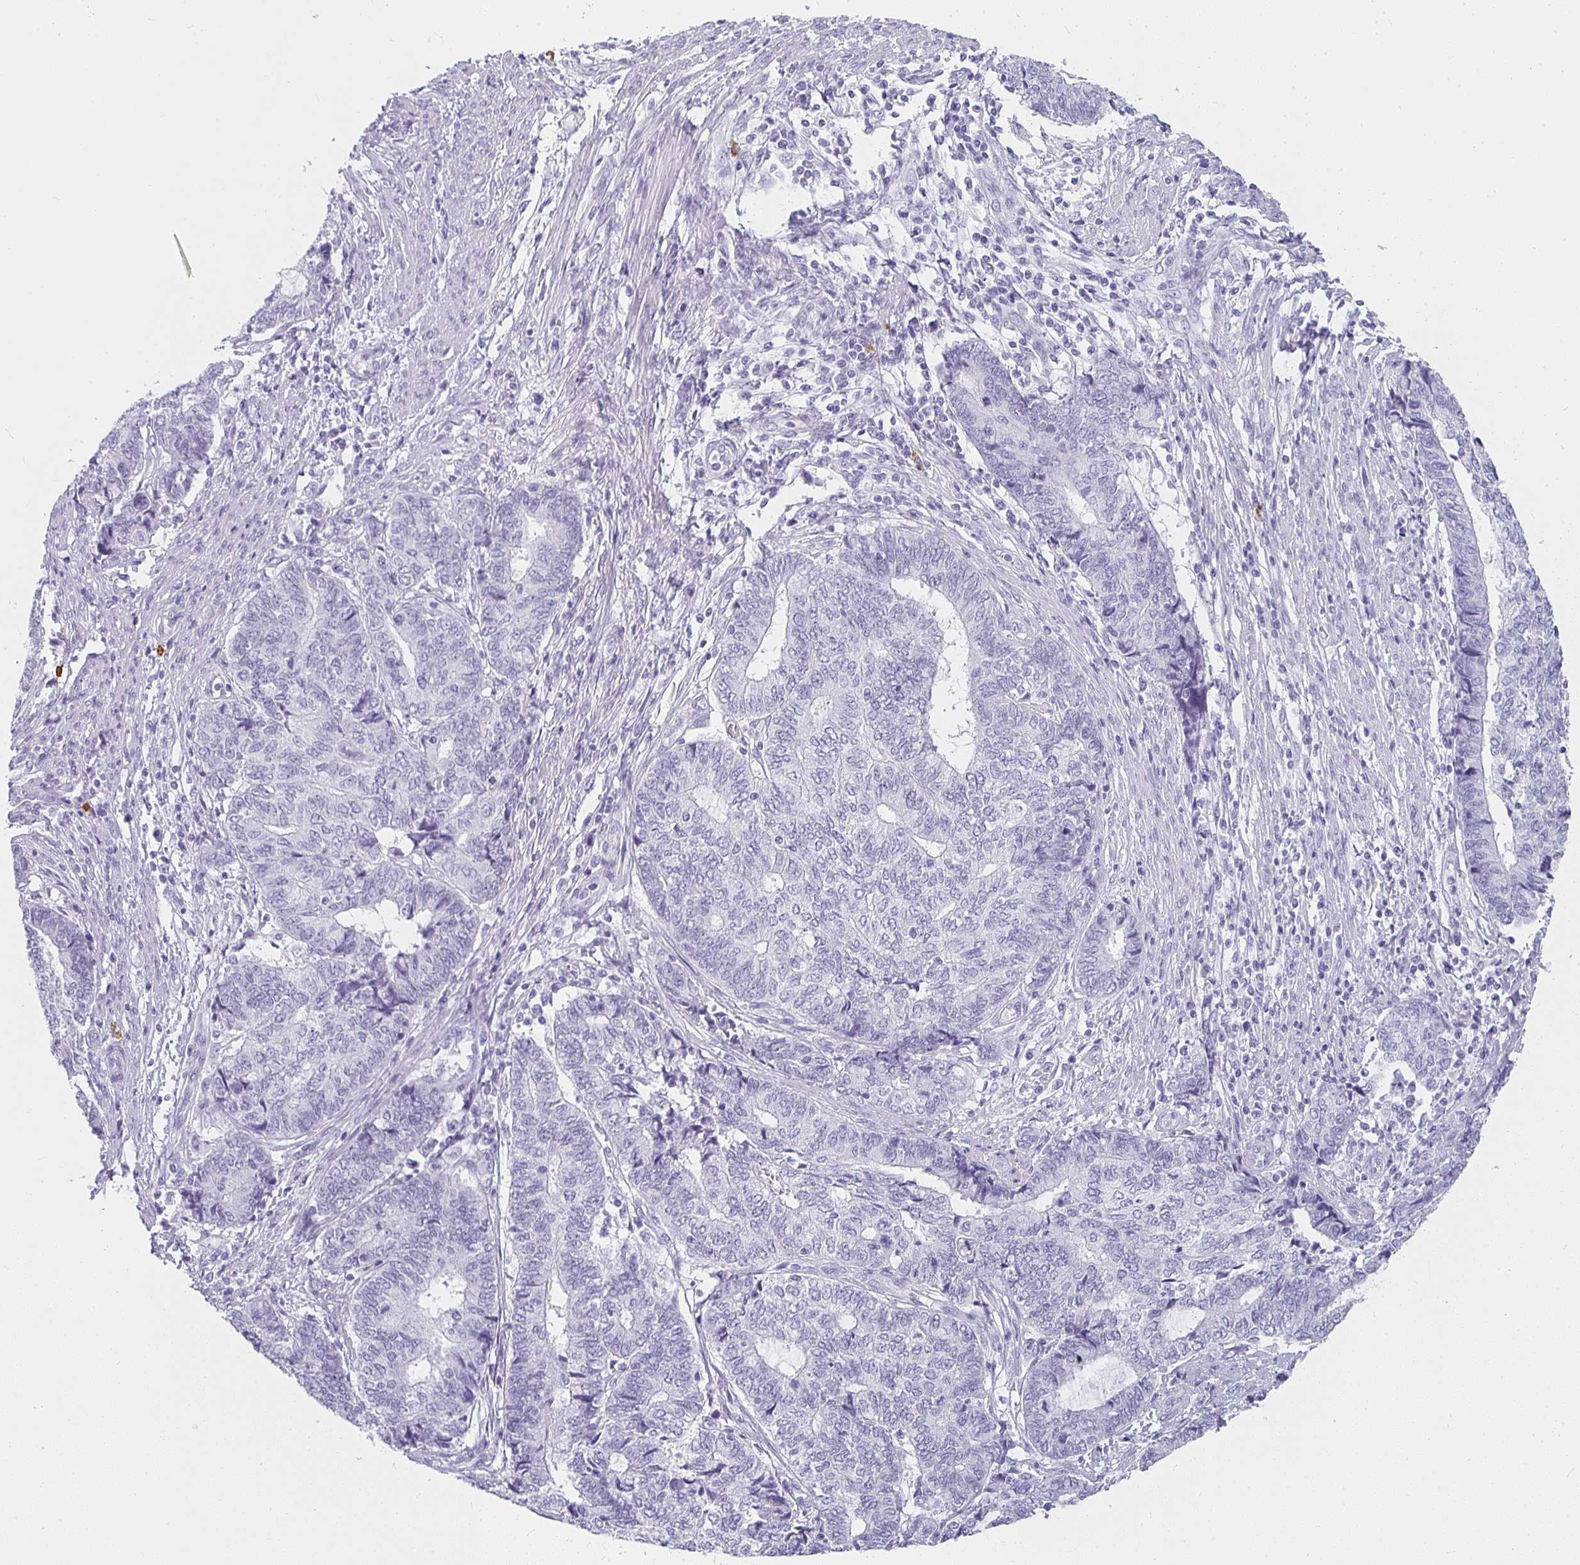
{"staining": {"intensity": "negative", "quantity": "none", "location": "none"}, "tissue": "endometrial cancer", "cell_type": "Tumor cells", "image_type": "cancer", "snomed": [{"axis": "morphology", "description": "Adenocarcinoma, NOS"}, {"axis": "topography", "description": "Uterus"}, {"axis": "topography", "description": "Endometrium"}], "caption": "Endometrial cancer was stained to show a protein in brown. There is no significant staining in tumor cells.", "gene": "TPSD1", "patient": {"sex": "female", "age": 70}}